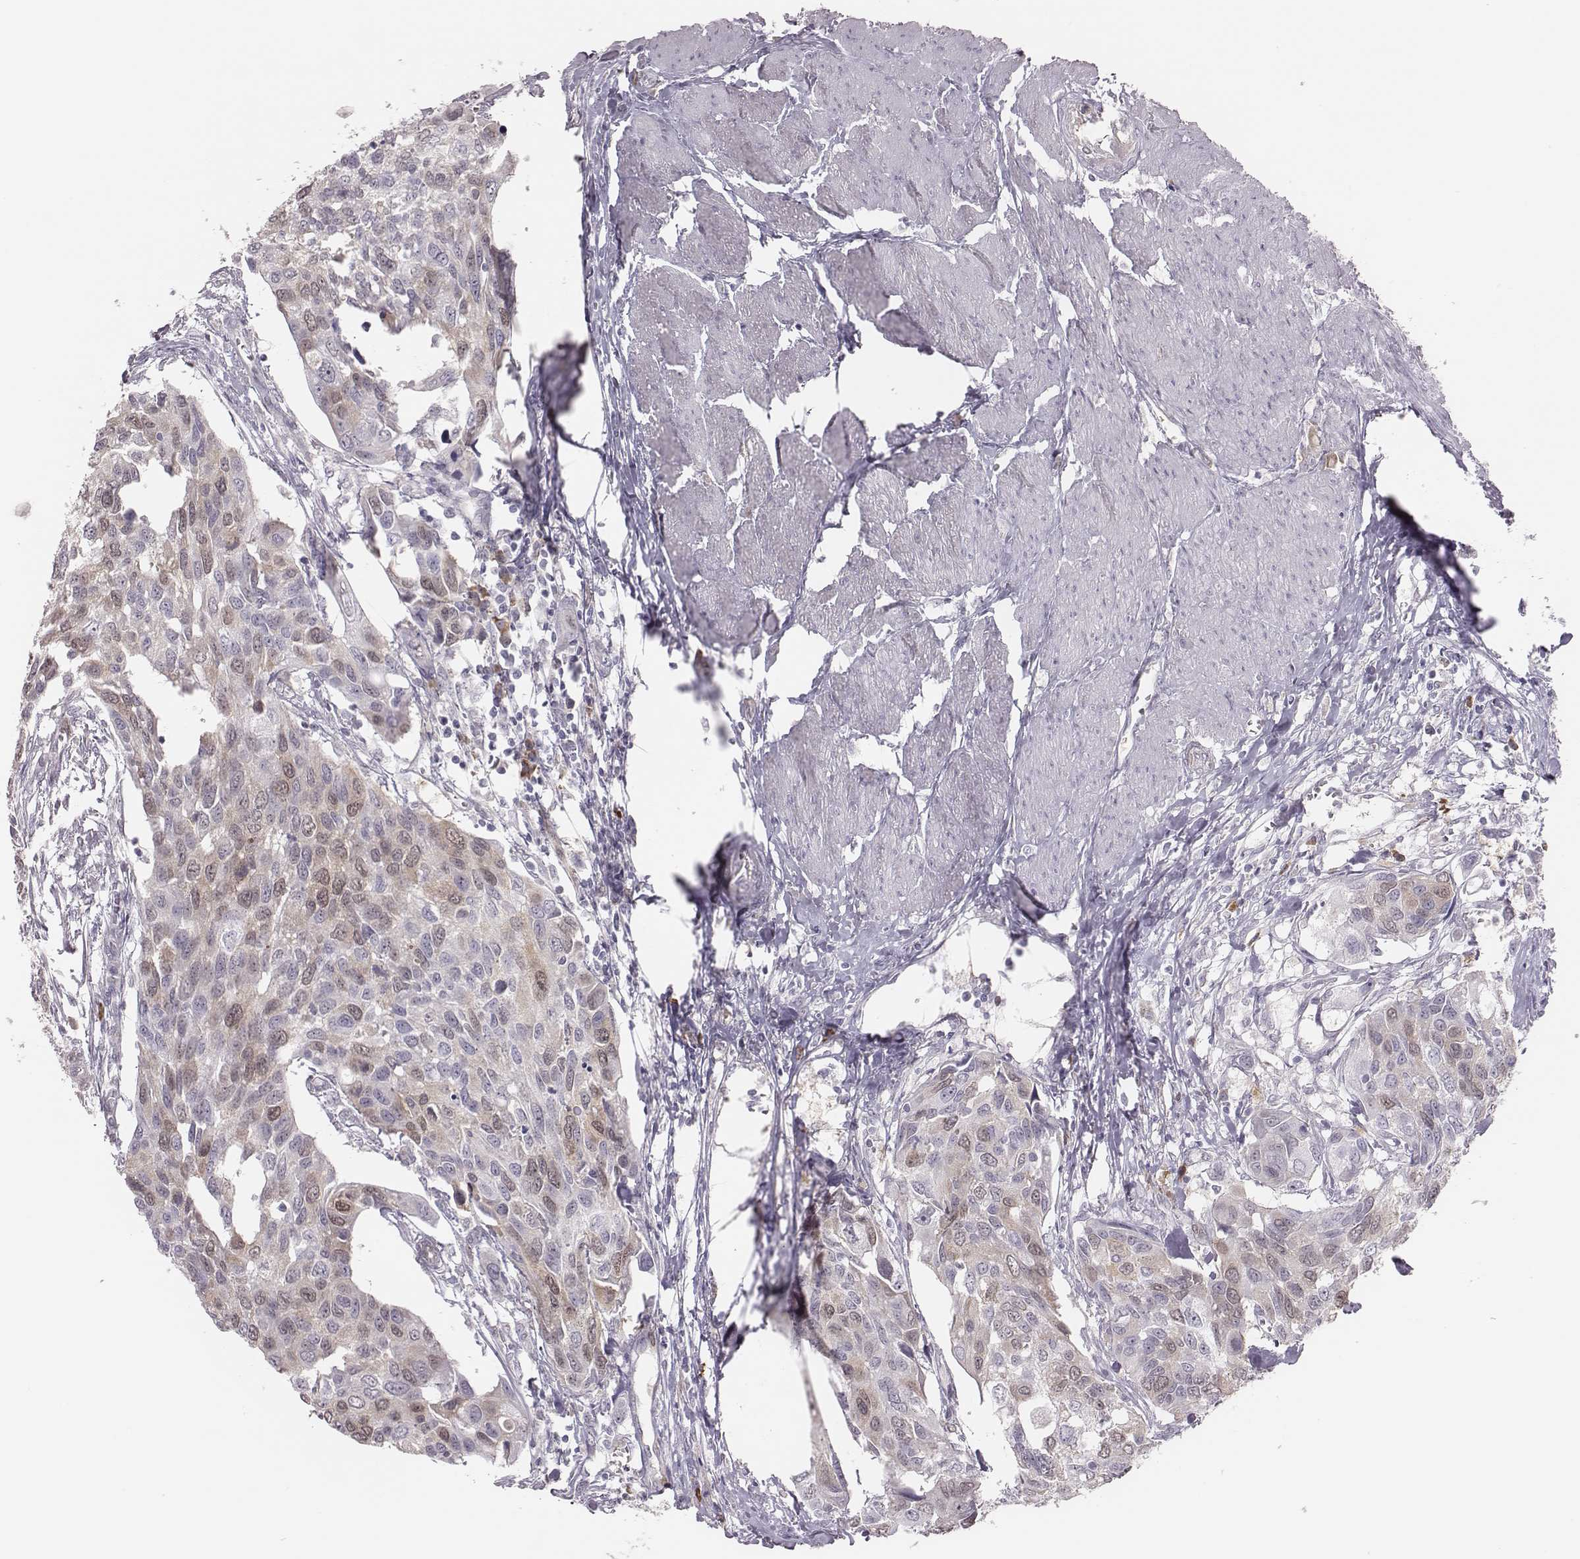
{"staining": {"intensity": "weak", "quantity": "25%-75%", "location": "cytoplasmic/membranous,nuclear"}, "tissue": "urothelial cancer", "cell_type": "Tumor cells", "image_type": "cancer", "snomed": [{"axis": "morphology", "description": "Urothelial carcinoma, High grade"}, {"axis": "topography", "description": "Urinary bladder"}], "caption": "Human high-grade urothelial carcinoma stained with a protein marker exhibits weak staining in tumor cells.", "gene": "PBK", "patient": {"sex": "male", "age": 60}}